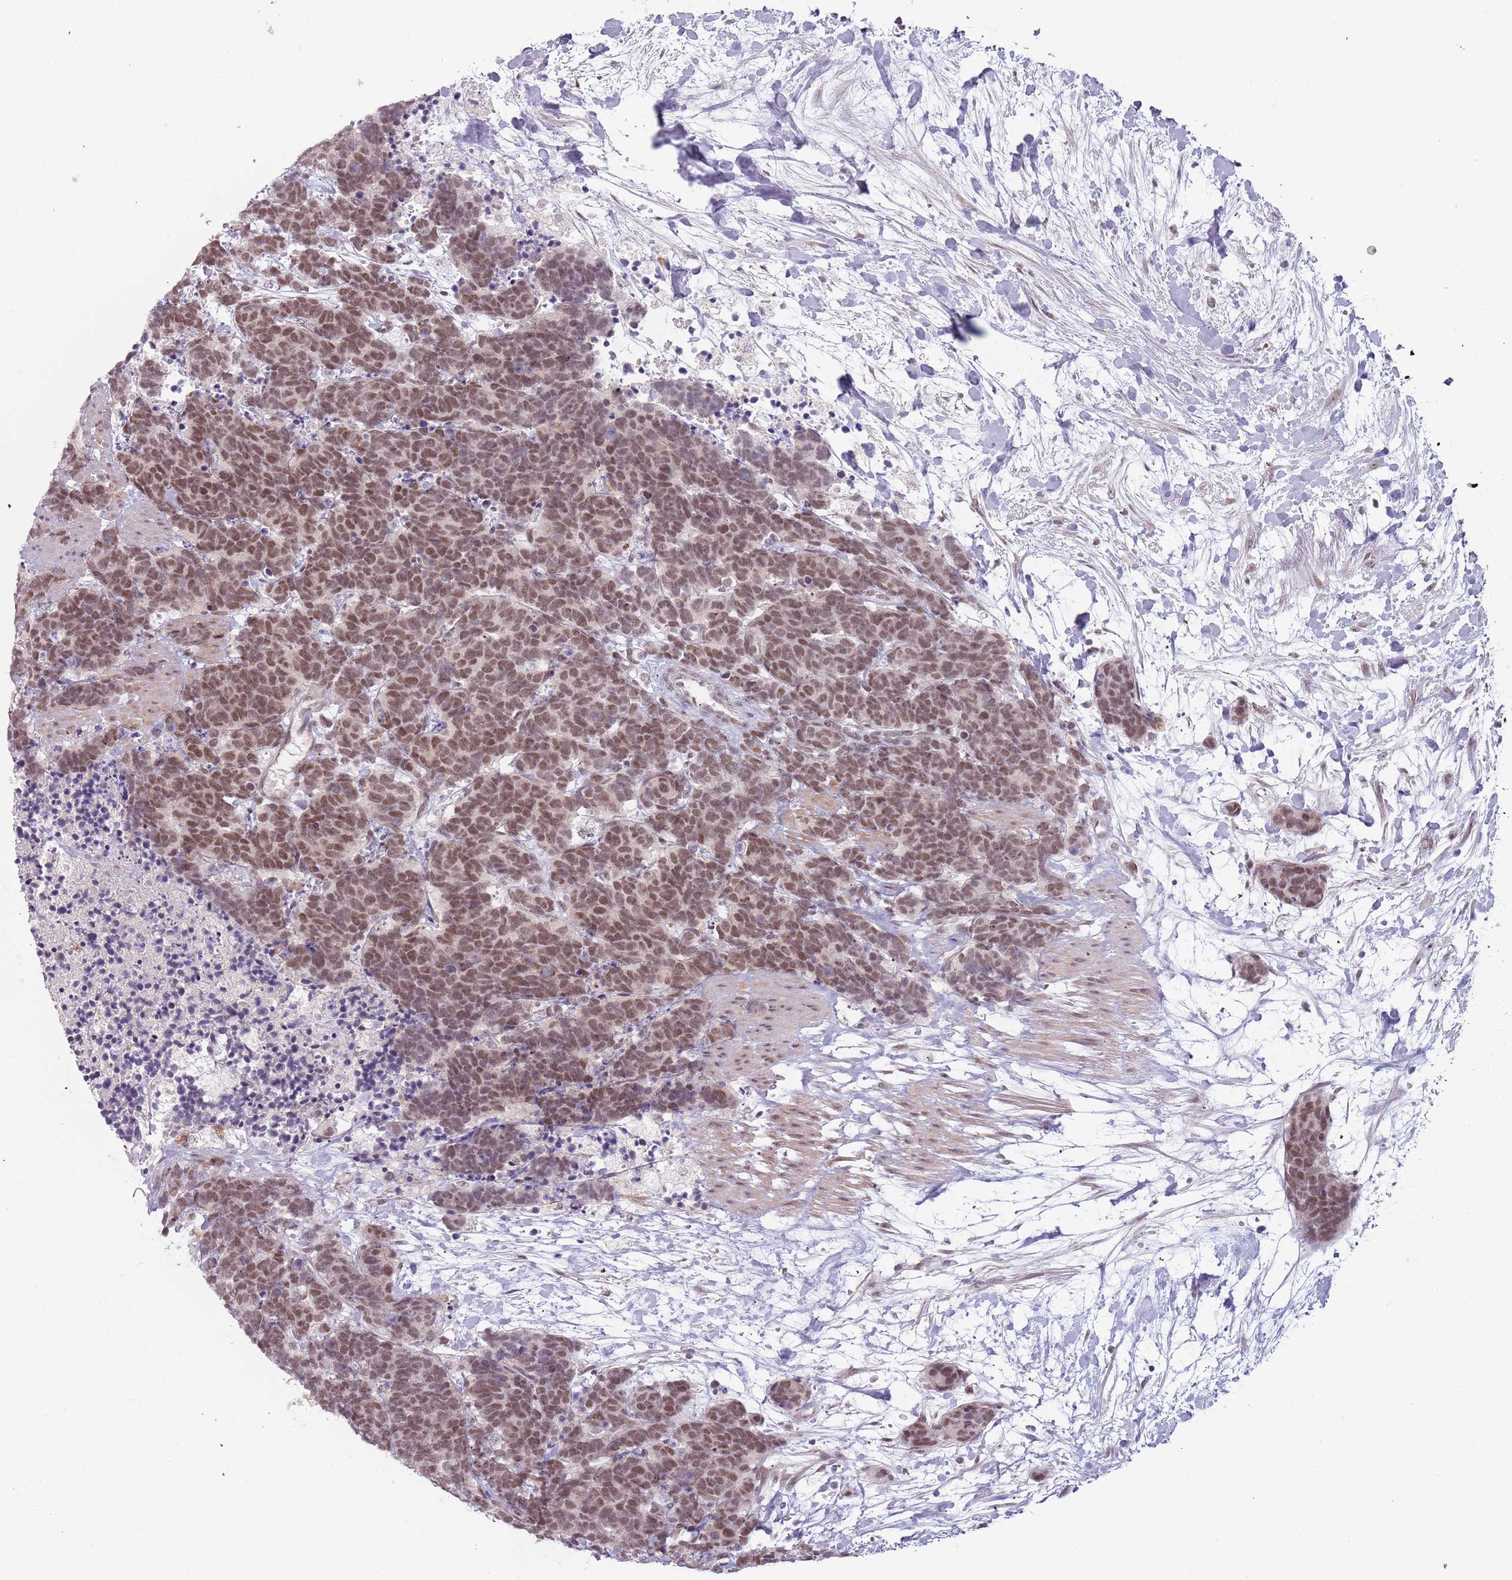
{"staining": {"intensity": "moderate", "quantity": ">75%", "location": "nuclear"}, "tissue": "carcinoid", "cell_type": "Tumor cells", "image_type": "cancer", "snomed": [{"axis": "morphology", "description": "Carcinoma, NOS"}, {"axis": "morphology", "description": "Carcinoid, malignant, NOS"}, {"axis": "topography", "description": "Prostate"}], "caption": "This is a micrograph of immunohistochemistry staining of malignant carcinoid, which shows moderate staining in the nuclear of tumor cells.", "gene": "REXO4", "patient": {"sex": "male", "age": 57}}